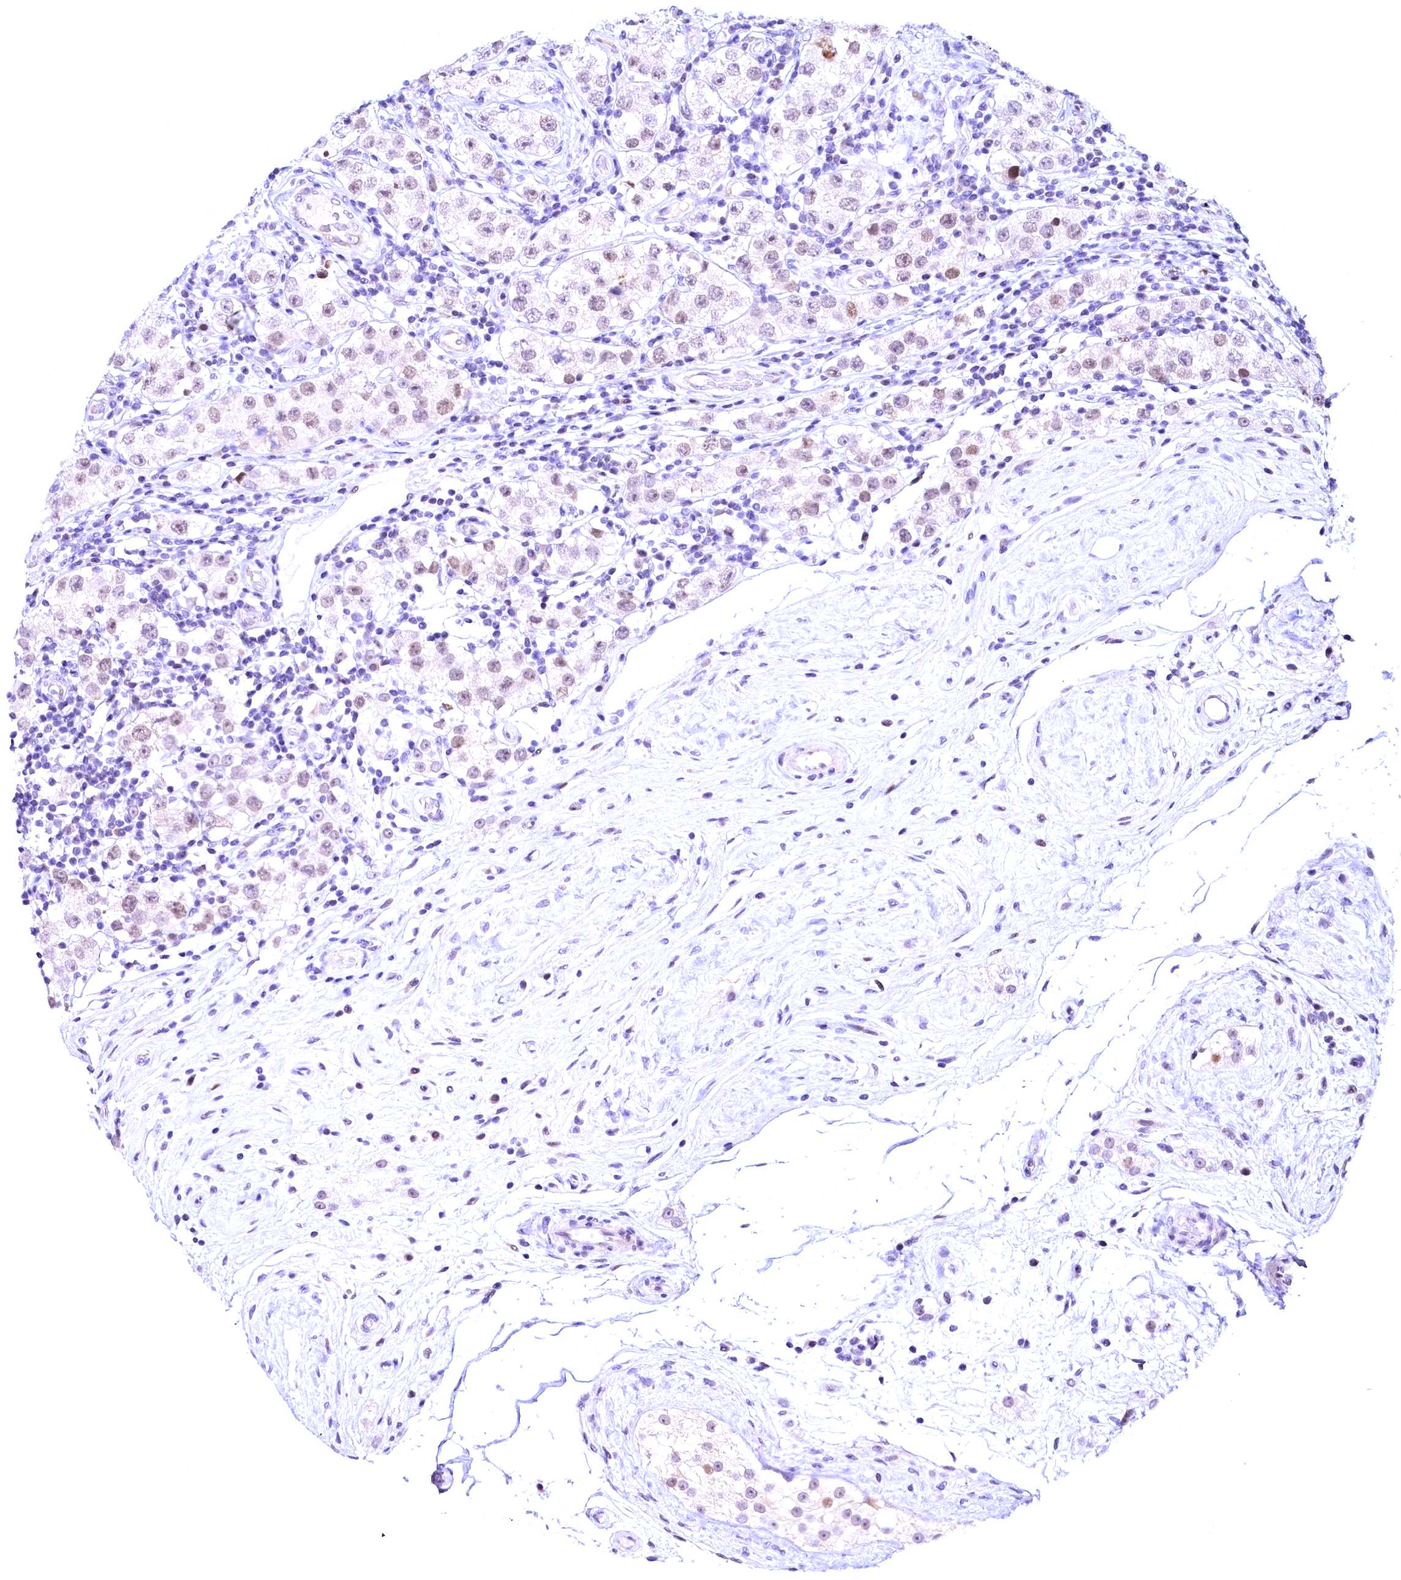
{"staining": {"intensity": "weak", "quantity": "<25%", "location": "nuclear"}, "tissue": "testis cancer", "cell_type": "Tumor cells", "image_type": "cancer", "snomed": [{"axis": "morphology", "description": "Seminoma, NOS"}, {"axis": "topography", "description": "Testis"}], "caption": "Testis seminoma was stained to show a protein in brown. There is no significant positivity in tumor cells. Brightfield microscopy of immunohistochemistry (IHC) stained with DAB (brown) and hematoxylin (blue), captured at high magnification.", "gene": "CCDC106", "patient": {"sex": "male", "age": 34}}